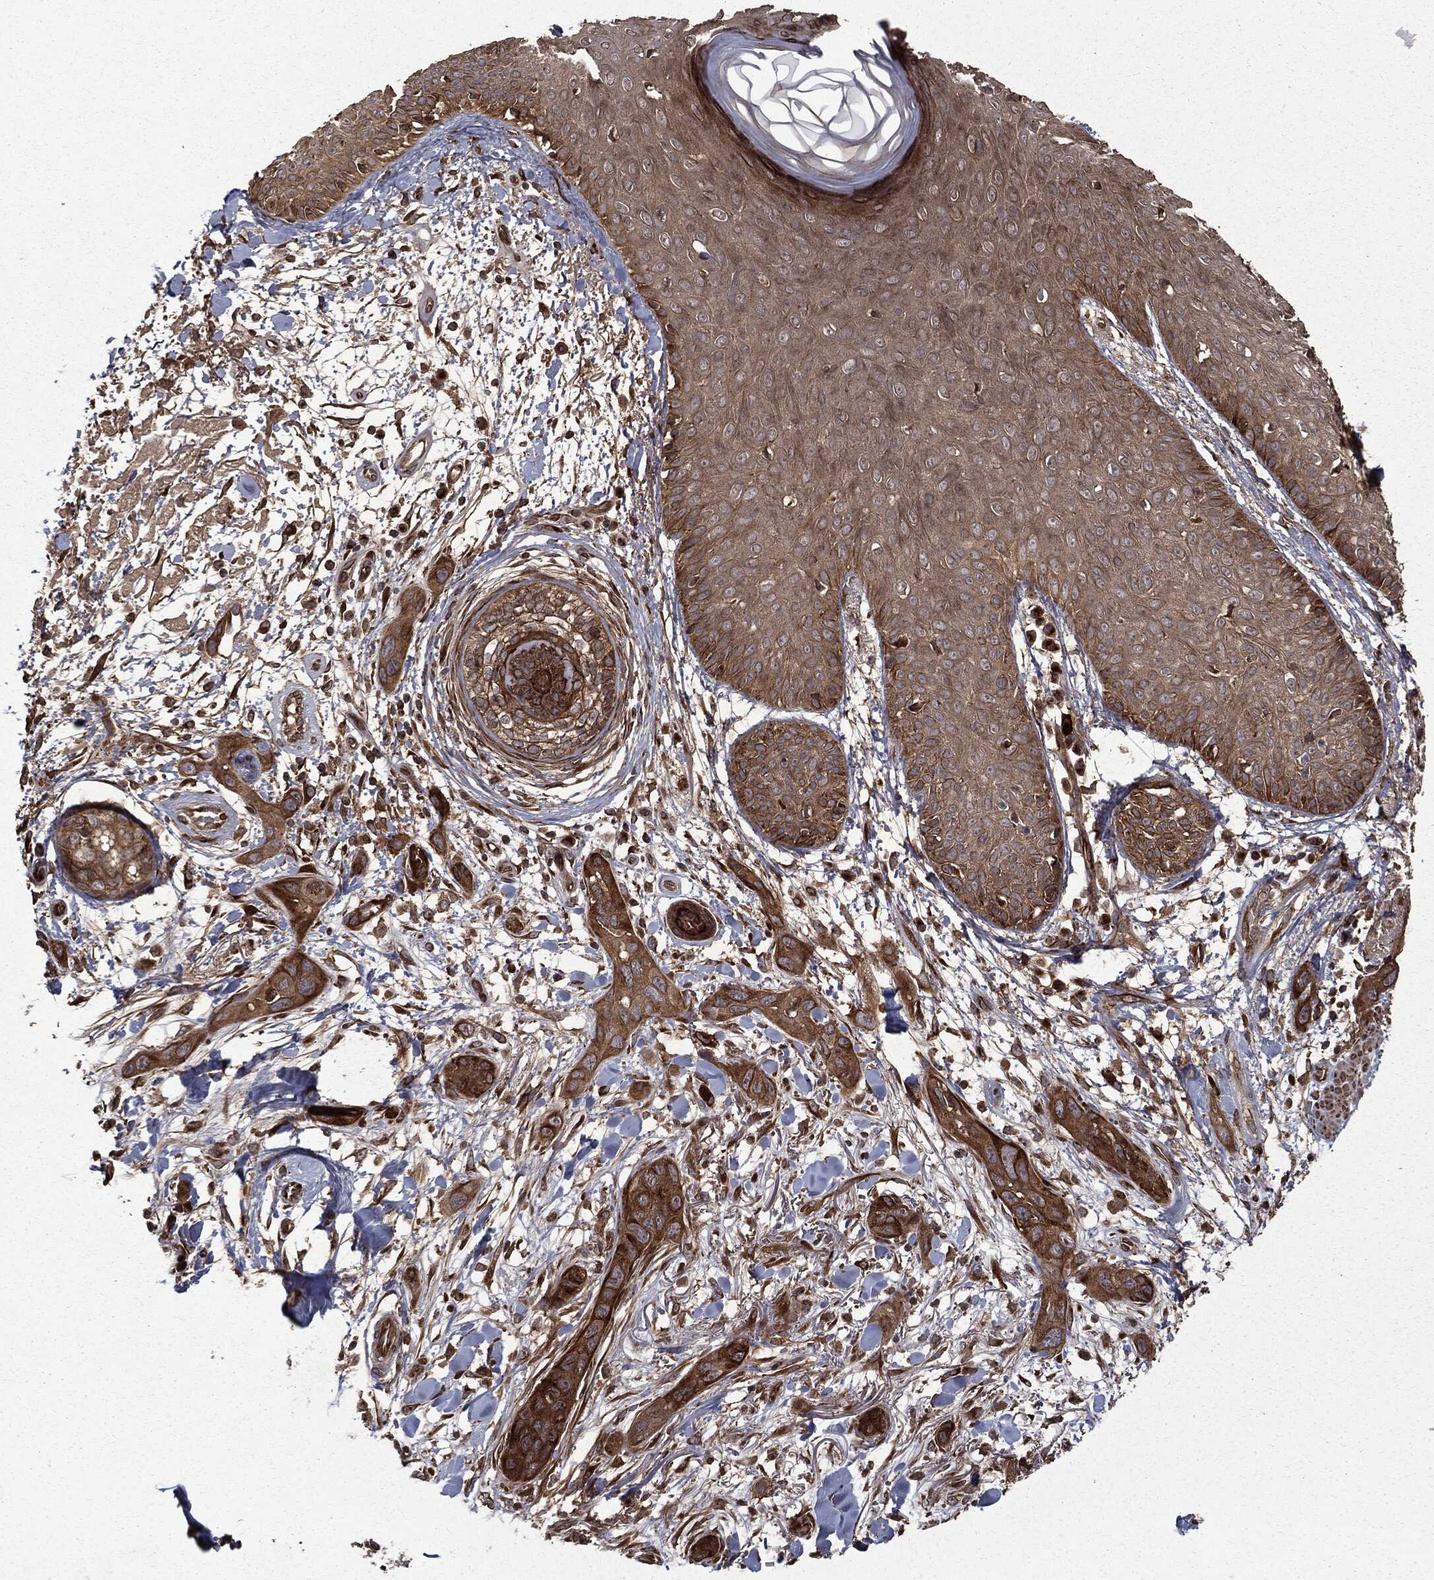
{"staining": {"intensity": "moderate", "quantity": ">75%", "location": "cytoplasmic/membranous"}, "tissue": "skin cancer", "cell_type": "Tumor cells", "image_type": "cancer", "snomed": [{"axis": "morphology", "description": "Squamous cell carcinoma, NOS"}, {"axis": "topography", "description": "Skin"}], "caption": "Immunohistochemical staining of squamous cell carcinoma (skin) reveals medium levels of moderate cytoplasmic/membranous protein positivity in about >75% of tumor cells.", "gene": "HTT", "patient": {"sex": "male", "age": 78}}